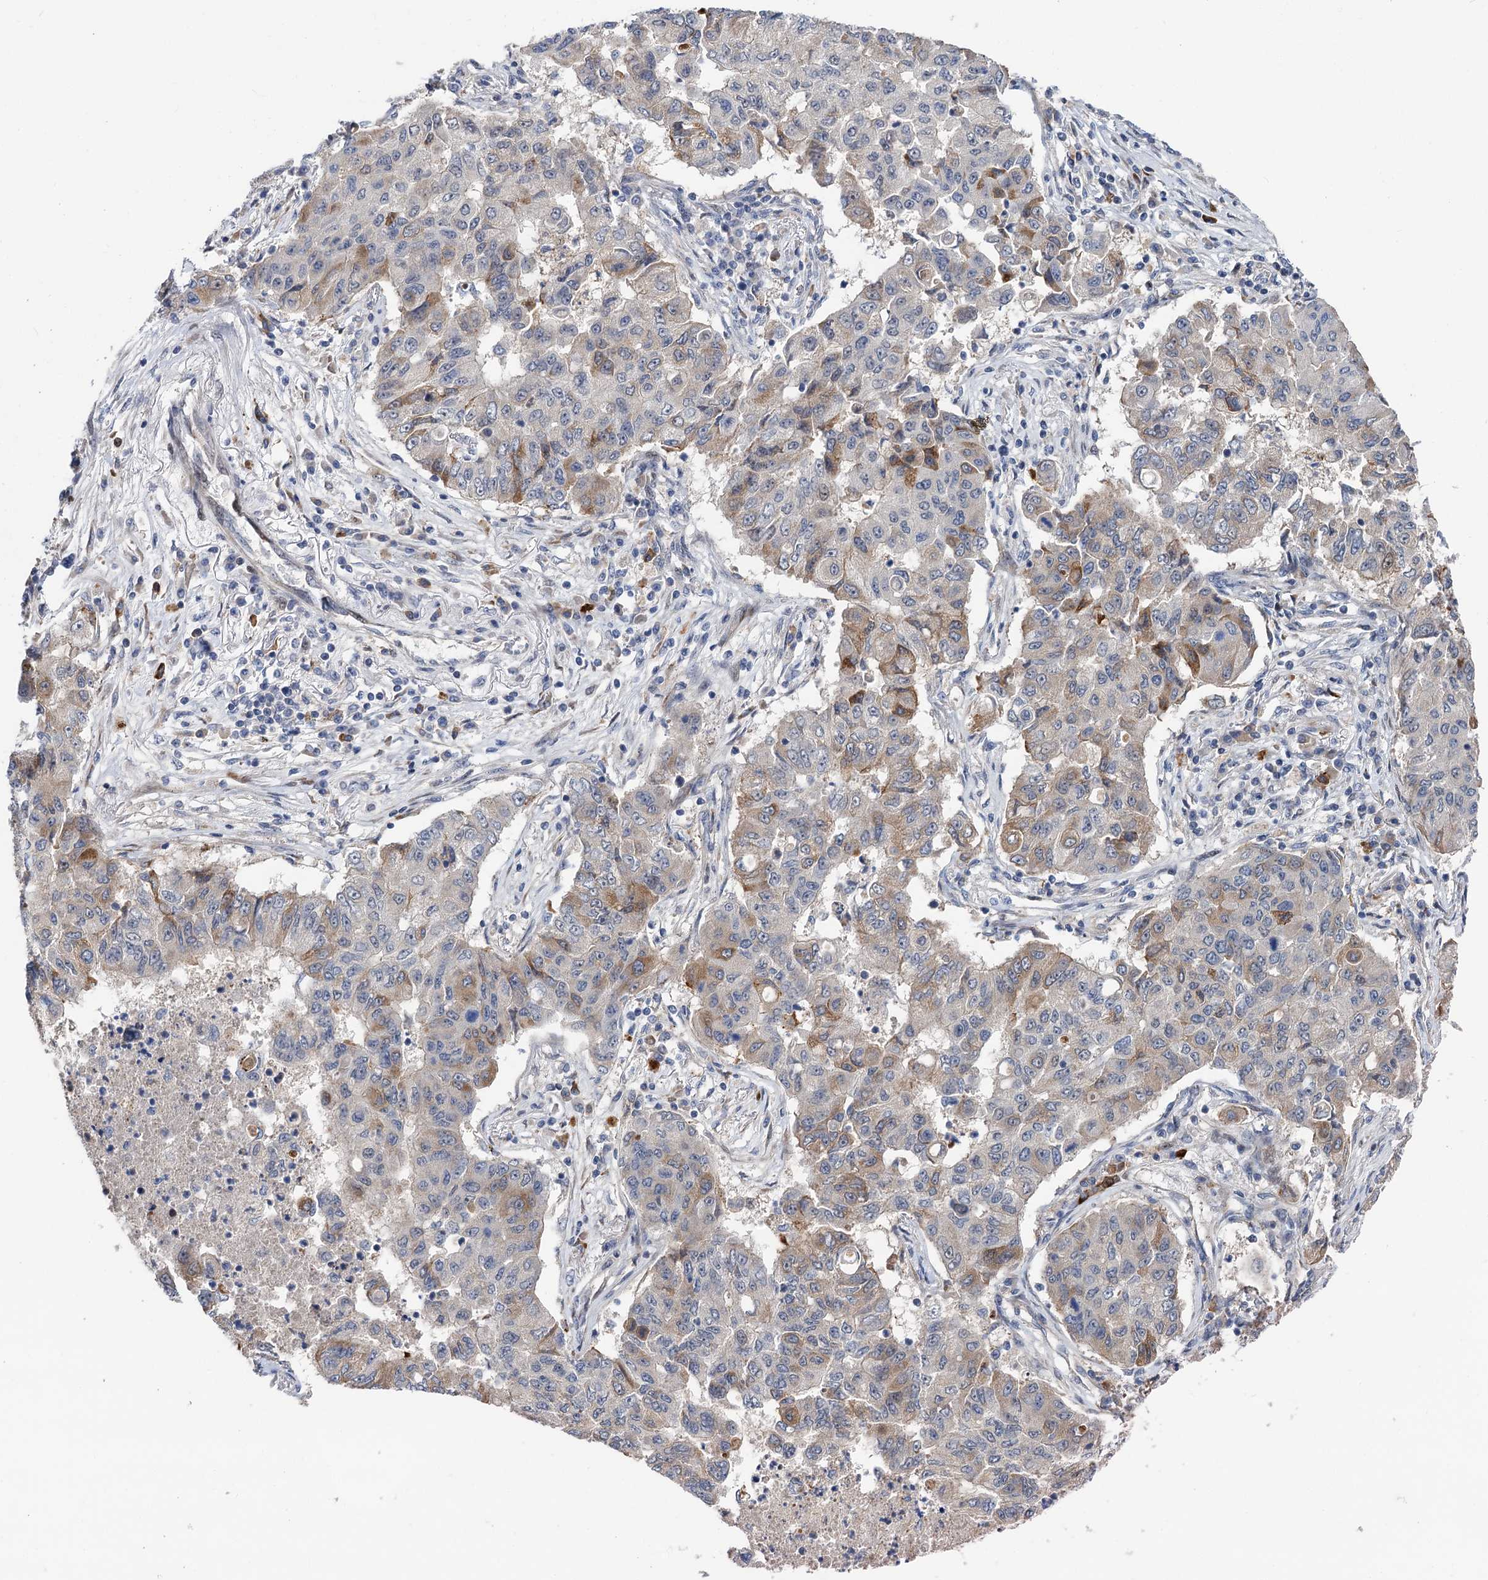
{"staining": {"intensity": "weak", "quantity": "<25%", "location": "cytoplasmic/membranous"}, "tissue": "lung cancer", "cell_type": "Tumor cells", "image_type": "cancer", "snomed": [{"axis": "morphology", "description": "Squamous cell carcinoma, NOS"}, {"axis": "topography", "description": "Lung"}], "caption": "Tumor cells are negative for protein expression in human lung cancer.", "gene": "UBR1", "patient": {"sex": "male", "age": 74}}